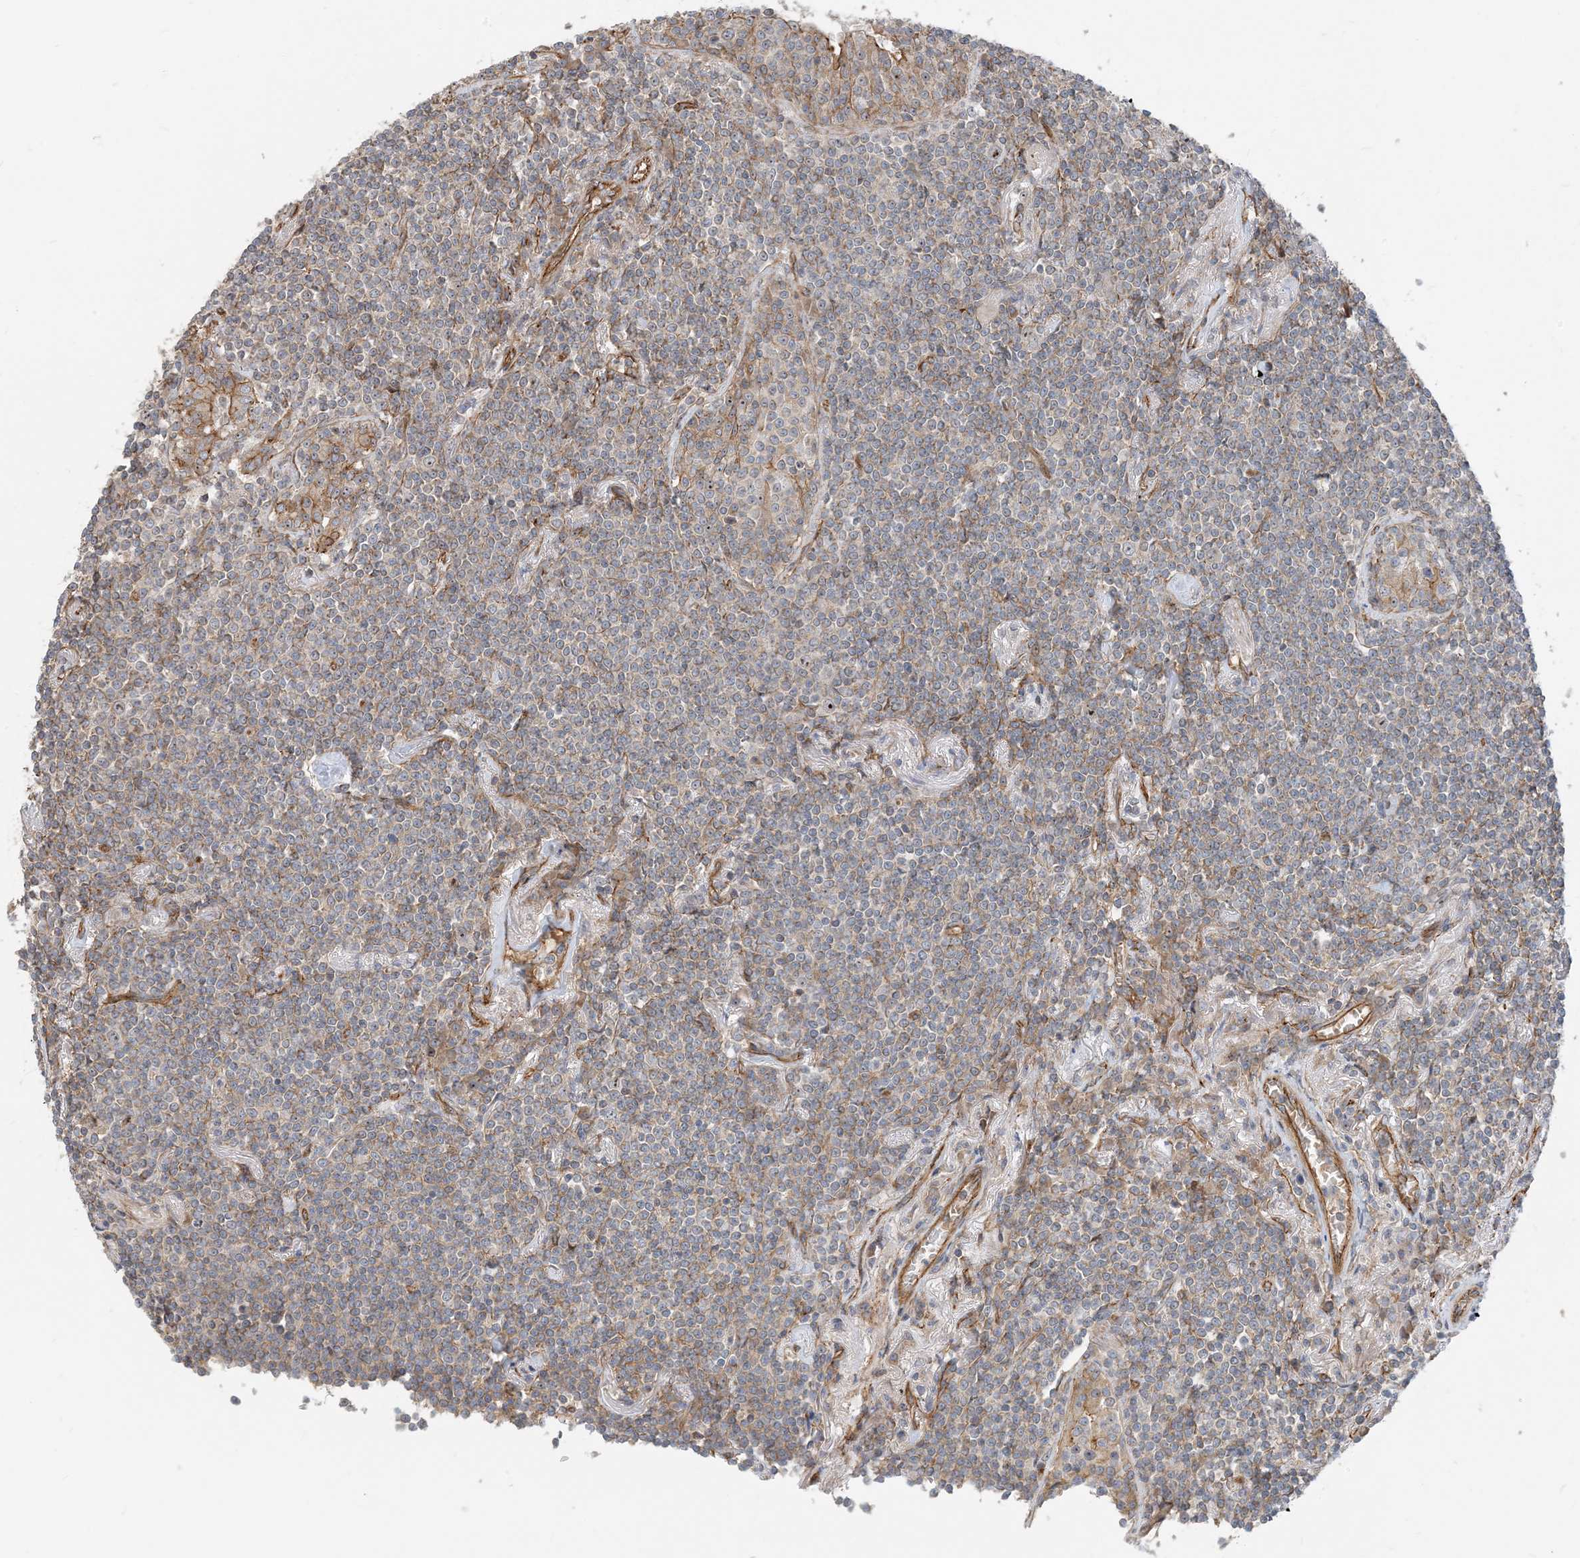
{"staining": {"intensity": "weak", "quantity": "25%-75%", "location": "cytoplasmic/membranous"}, "tissue": "lymphoma", "cell_type": "Tumor cells", "image_type": "cancer", "snomed": [{"axis": "morphology", "description": "Malignant lymphoma, non-Hodgkin's type, Low grade"}, {"axis": "topography", "description": "Lung"}], "caption": "Protein expression by immunohistochemistry (IHC) shows weak cytoplasmic/membranous expression in about 25%-75% of tumor cells in lymphoma.", "gene": "MYL5", "patient": {"sex": "female", "age": 71}}